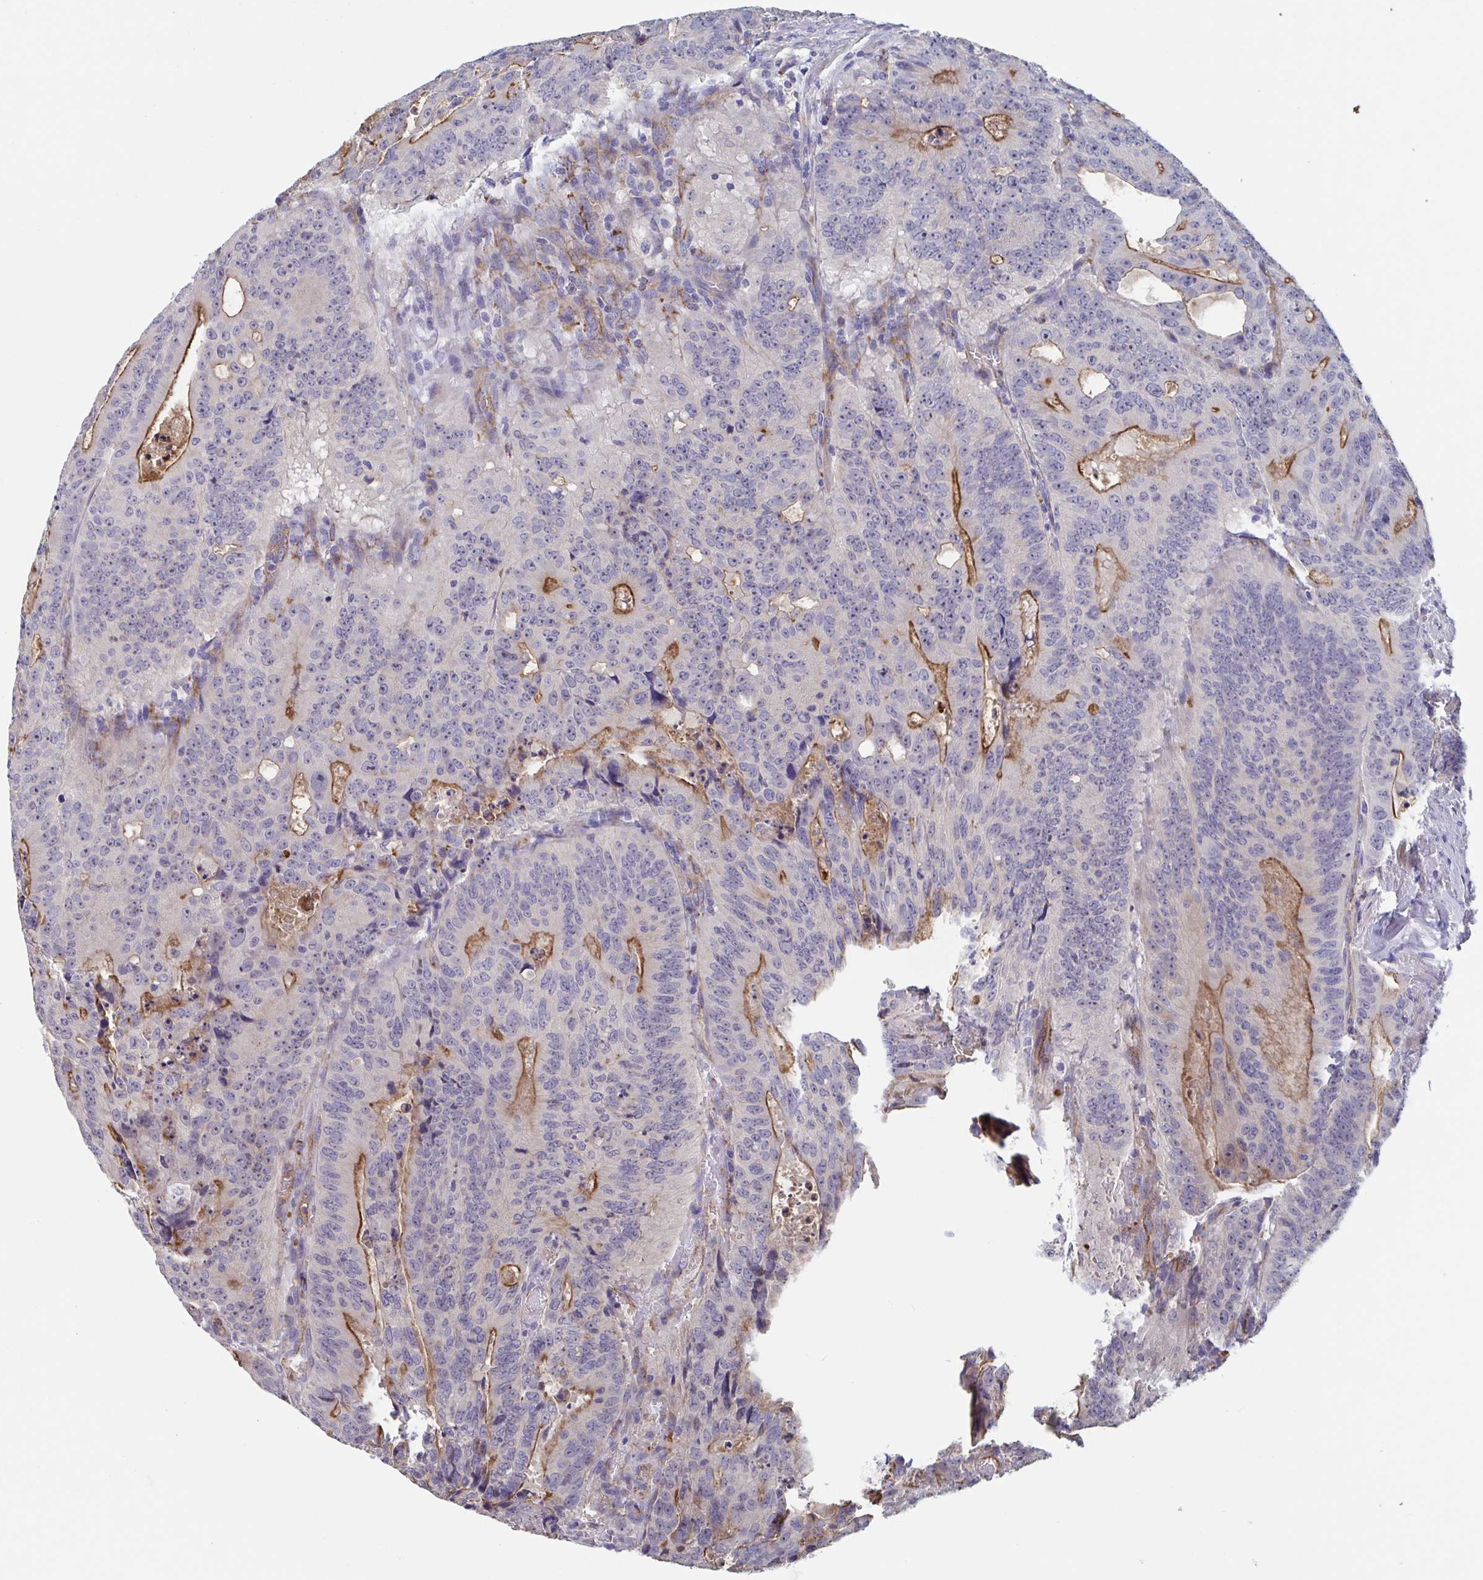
{"staining": {"intensity": "strong", "quantity": "25%-75%", "location": "cytoplasmic/membranous"}, "tissue": "colorectal cancer", "cell_type": "Tumor cells", "image_type": "cancer", "snomed": [{"axis": "morphology", "description": "Adenocarcinoma, NOS"}, {"axis": "topography", "description": "Colon"}], "caption": "Protein staining exhibits strong cytoplasmic/membranous positivity in approximately 25%-75% of tumor cells in colorectal adenocarcinoma.", "gene": "ST14", "patient": {"sex": "male", "age": 62}}